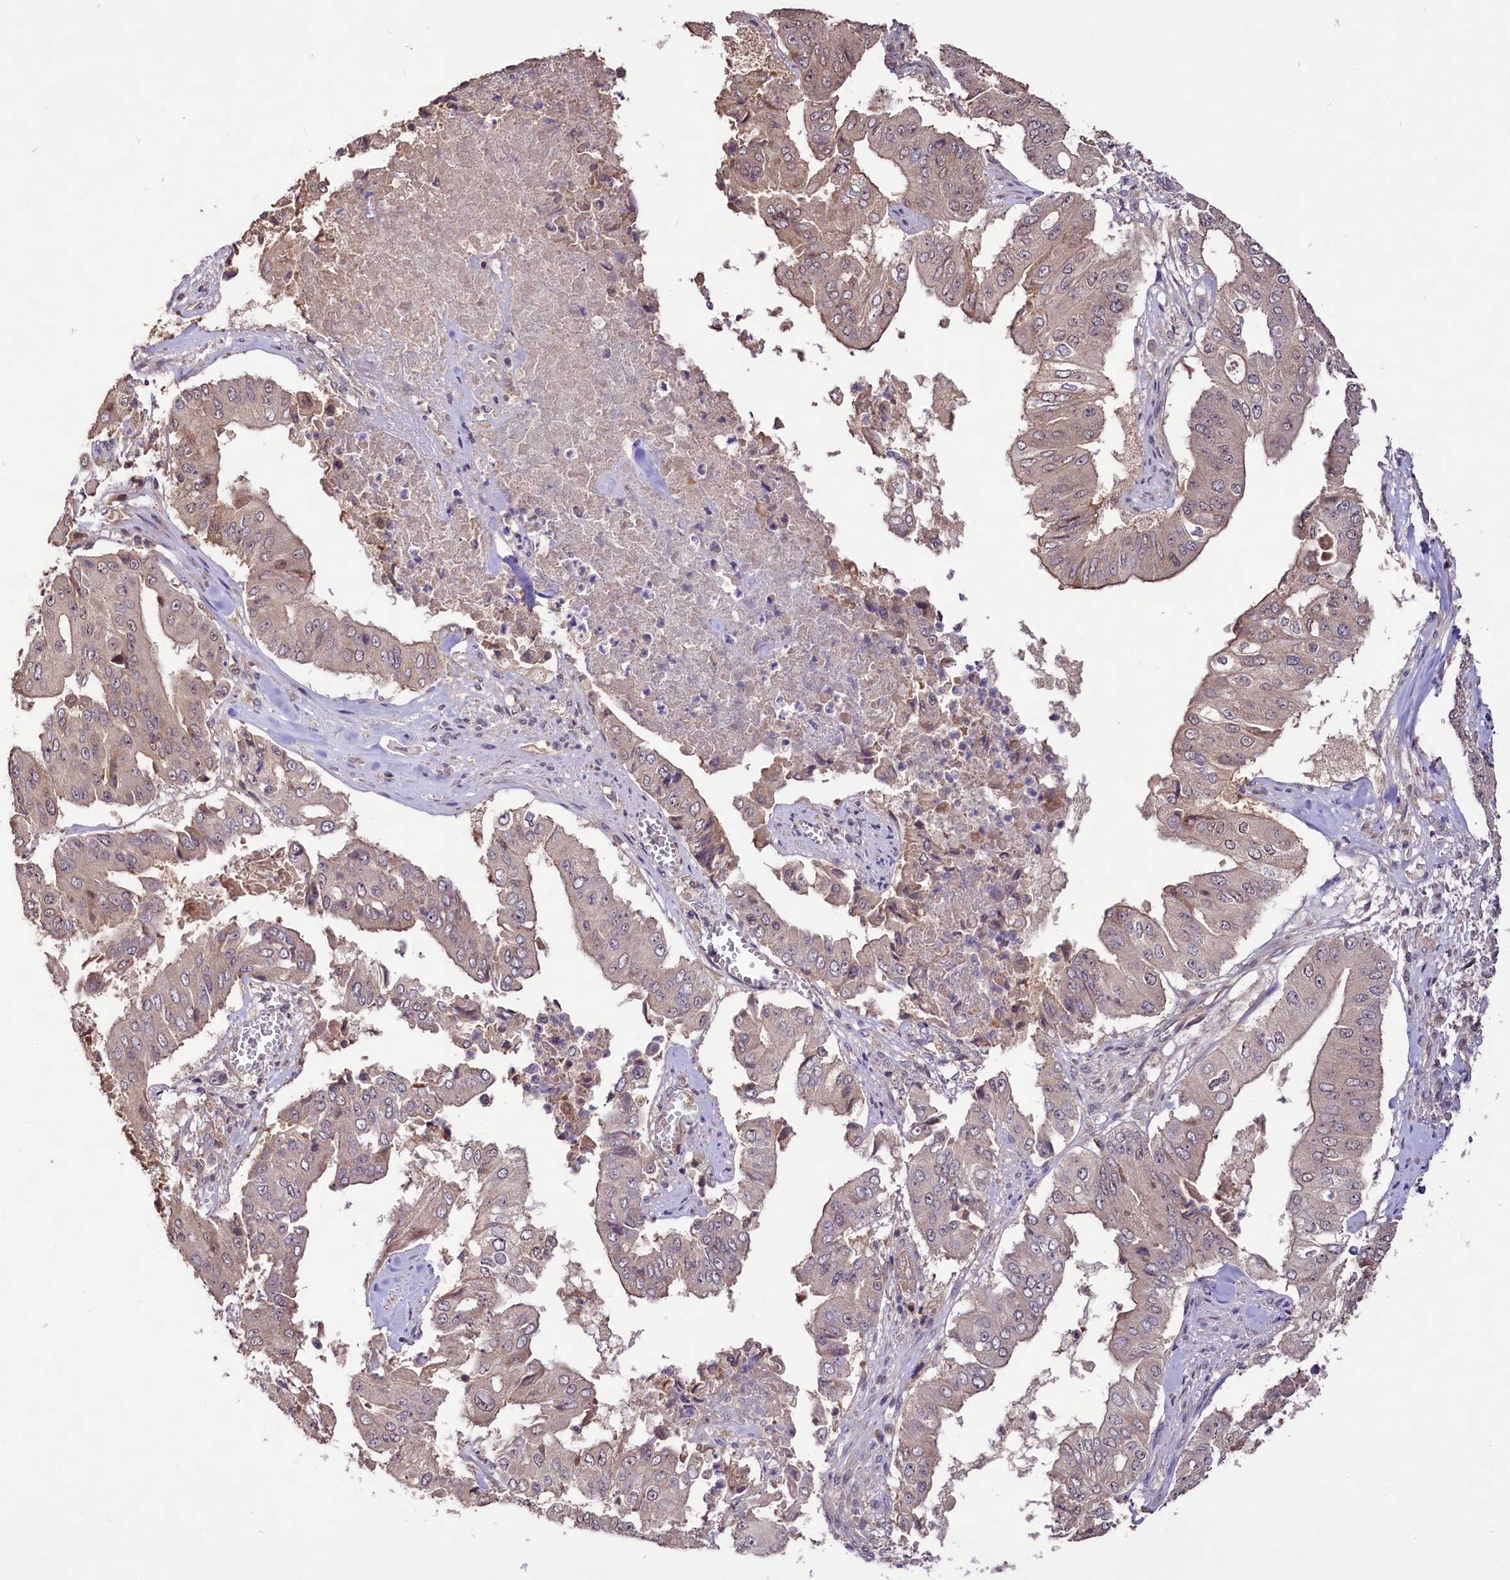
{"staining": {"intensity": "moderate", "quantity": "<25%", "location": "nuclear"}, "tissue": "pancreatic cancer", "cell_type": "Tumor cells", "image_type": "cancer", "snomed": [{"axis": "morphology", "description": "Adenocarcinoma, NOS"}, {"axis": "topography", "description": "Pancreas"}], "caption": "Tumor cells display low levels of moderate nuclear positivity in approximately <25% of cells in pancreatic cancer (adenocarcinoma). The protein is stained brown, and the nuclei are stained in blue (DAB IHC with brightfield microscopy, high magnification).", "gene": "RRP8", "patient": {"sex": "female", "age": 77}}